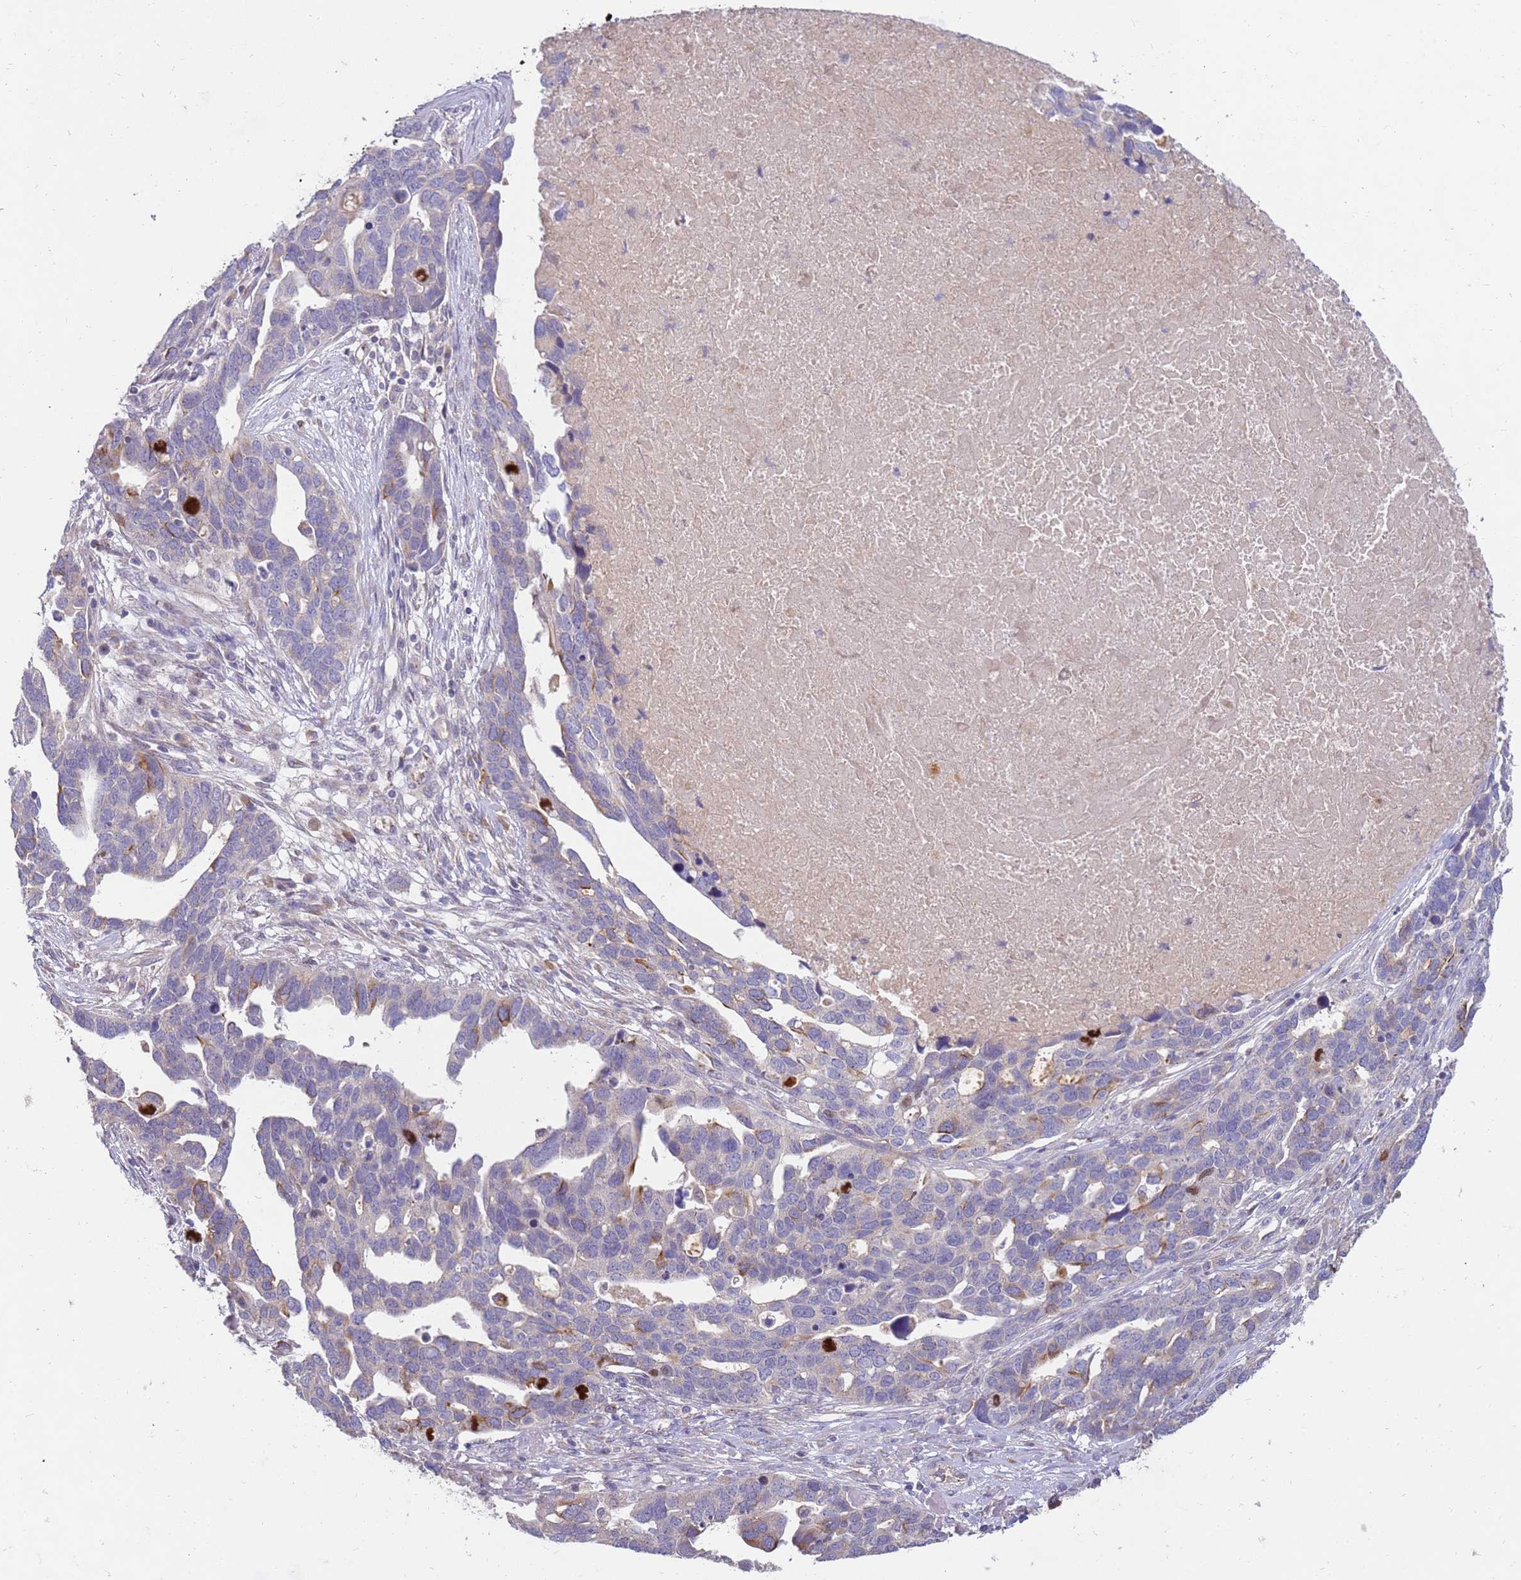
{"staining": {"intensity": "moderate", "quantity": "<25%", "location": "cytoplasmic/membranous"}, "tissue": "ovarian cancer", "cell_type": "Tumor cells", "image_type": "cancer", "snomed": [{"axis": "morphology", "description": "Cystadenocarcinoma, serous, NOS"}, {"axis": "topography", "description": "Ovary"}], "caption": "Moderate cytoplasmic/membranous protein expression is seen in about <25% of tumor cells in ovarian cancer.", "gene": "NMUR2", "patient": {"sex": "female", "age": 54}}